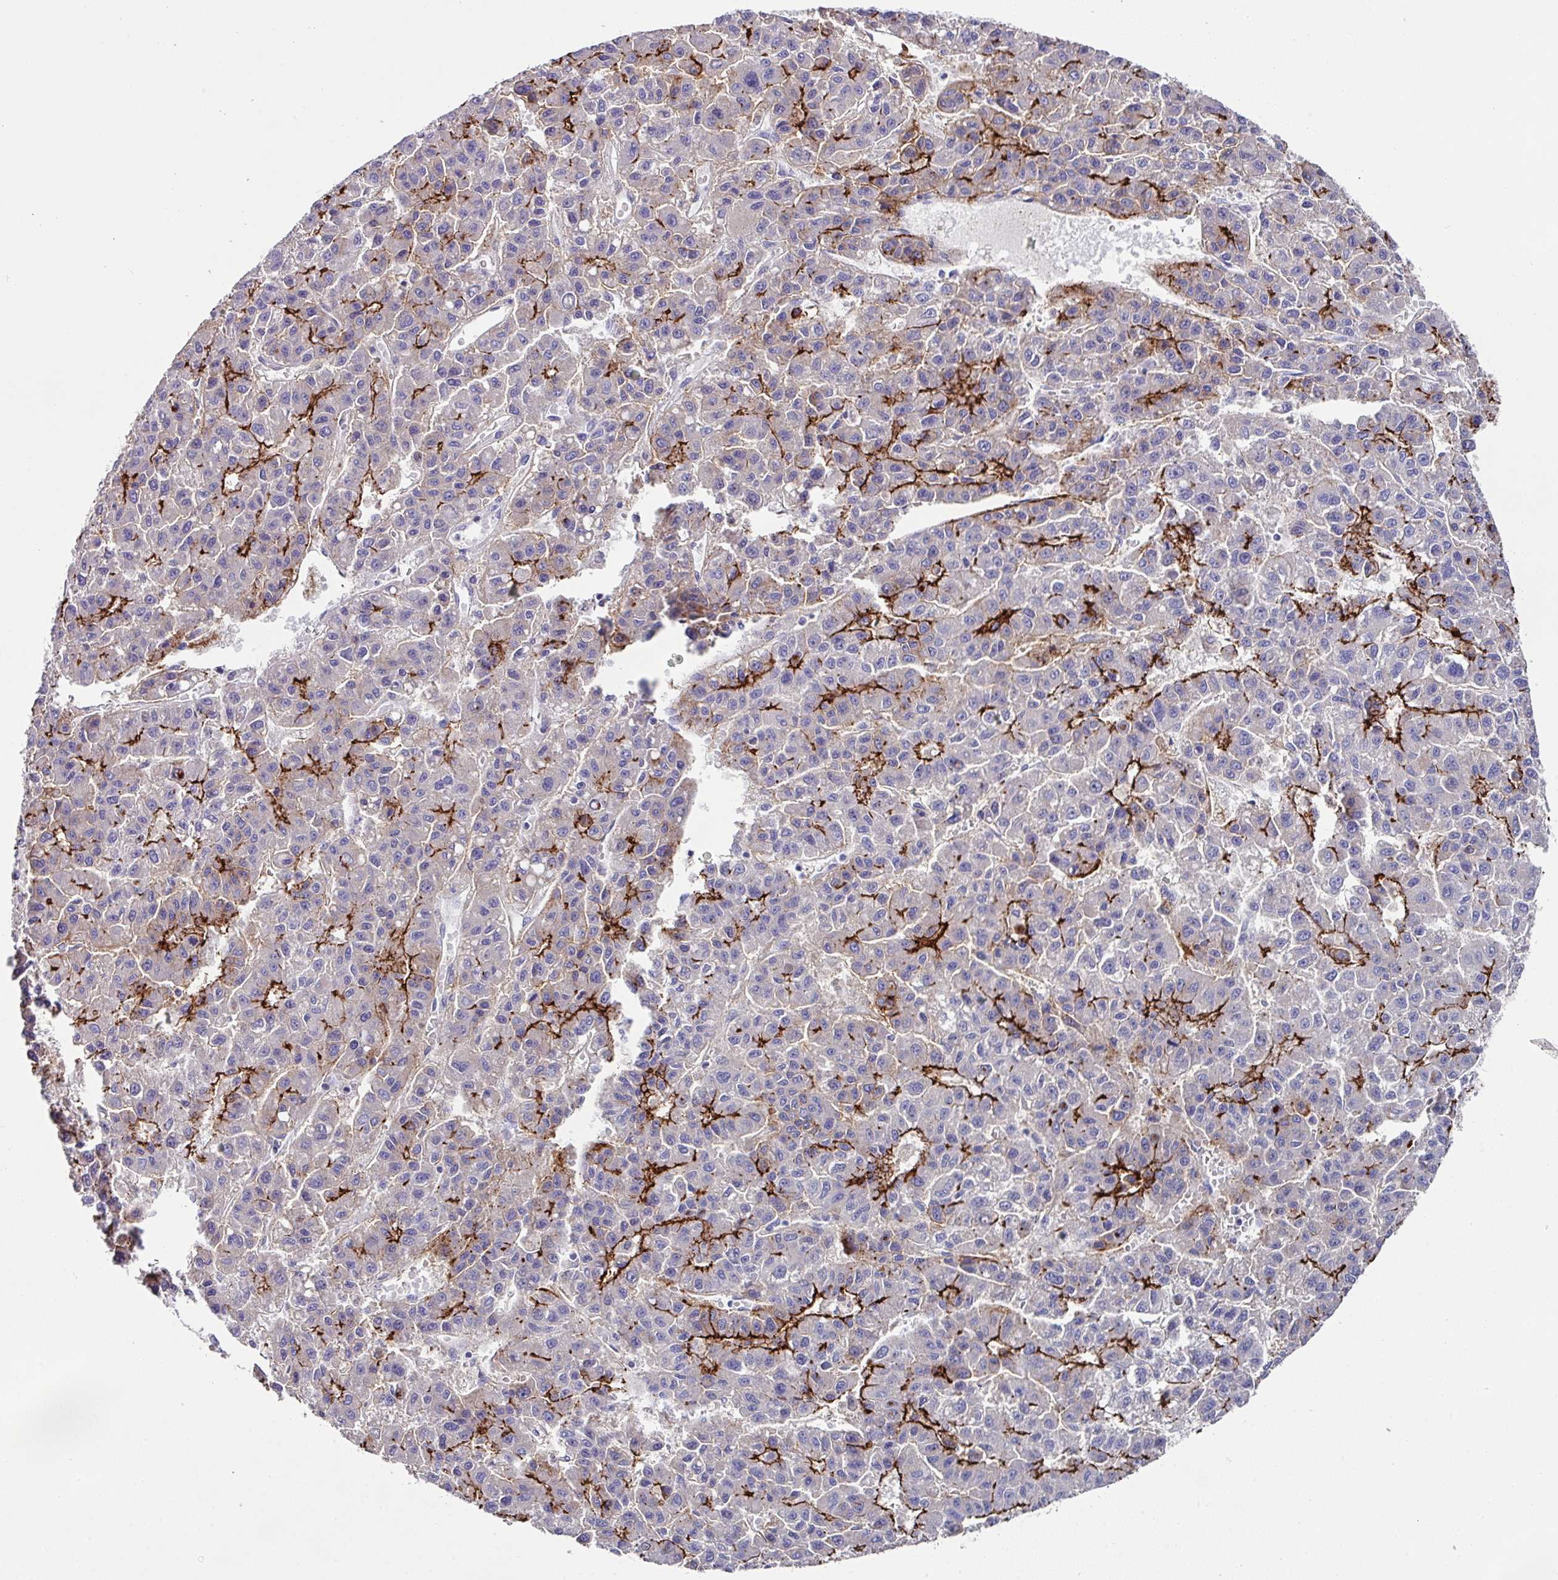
{"staining": {"intensity": "strong", "quantity": "<25%", "location": "cytoplasmic/membranous"}, "tissue": "liver cancer", "cell_type": "Tumor cells", "image_type": "cancer", "snomed": [{"axis": "morphology", "description": "Carcinoma, Hepatocellular, NOS"}, {"axis": "topography", "description": "Liver"}], "caption": "Immunohistochemistry (IHC) (DAB) staining of liver cancer reveals strong cytoplasmic/membranous protein expression in approximately <25% of tumor cells. (DAB IHC with brightfield microscopy, high magnification).", "gene": "CLDN1", "patient": {"sex": "male", "age": 70}}